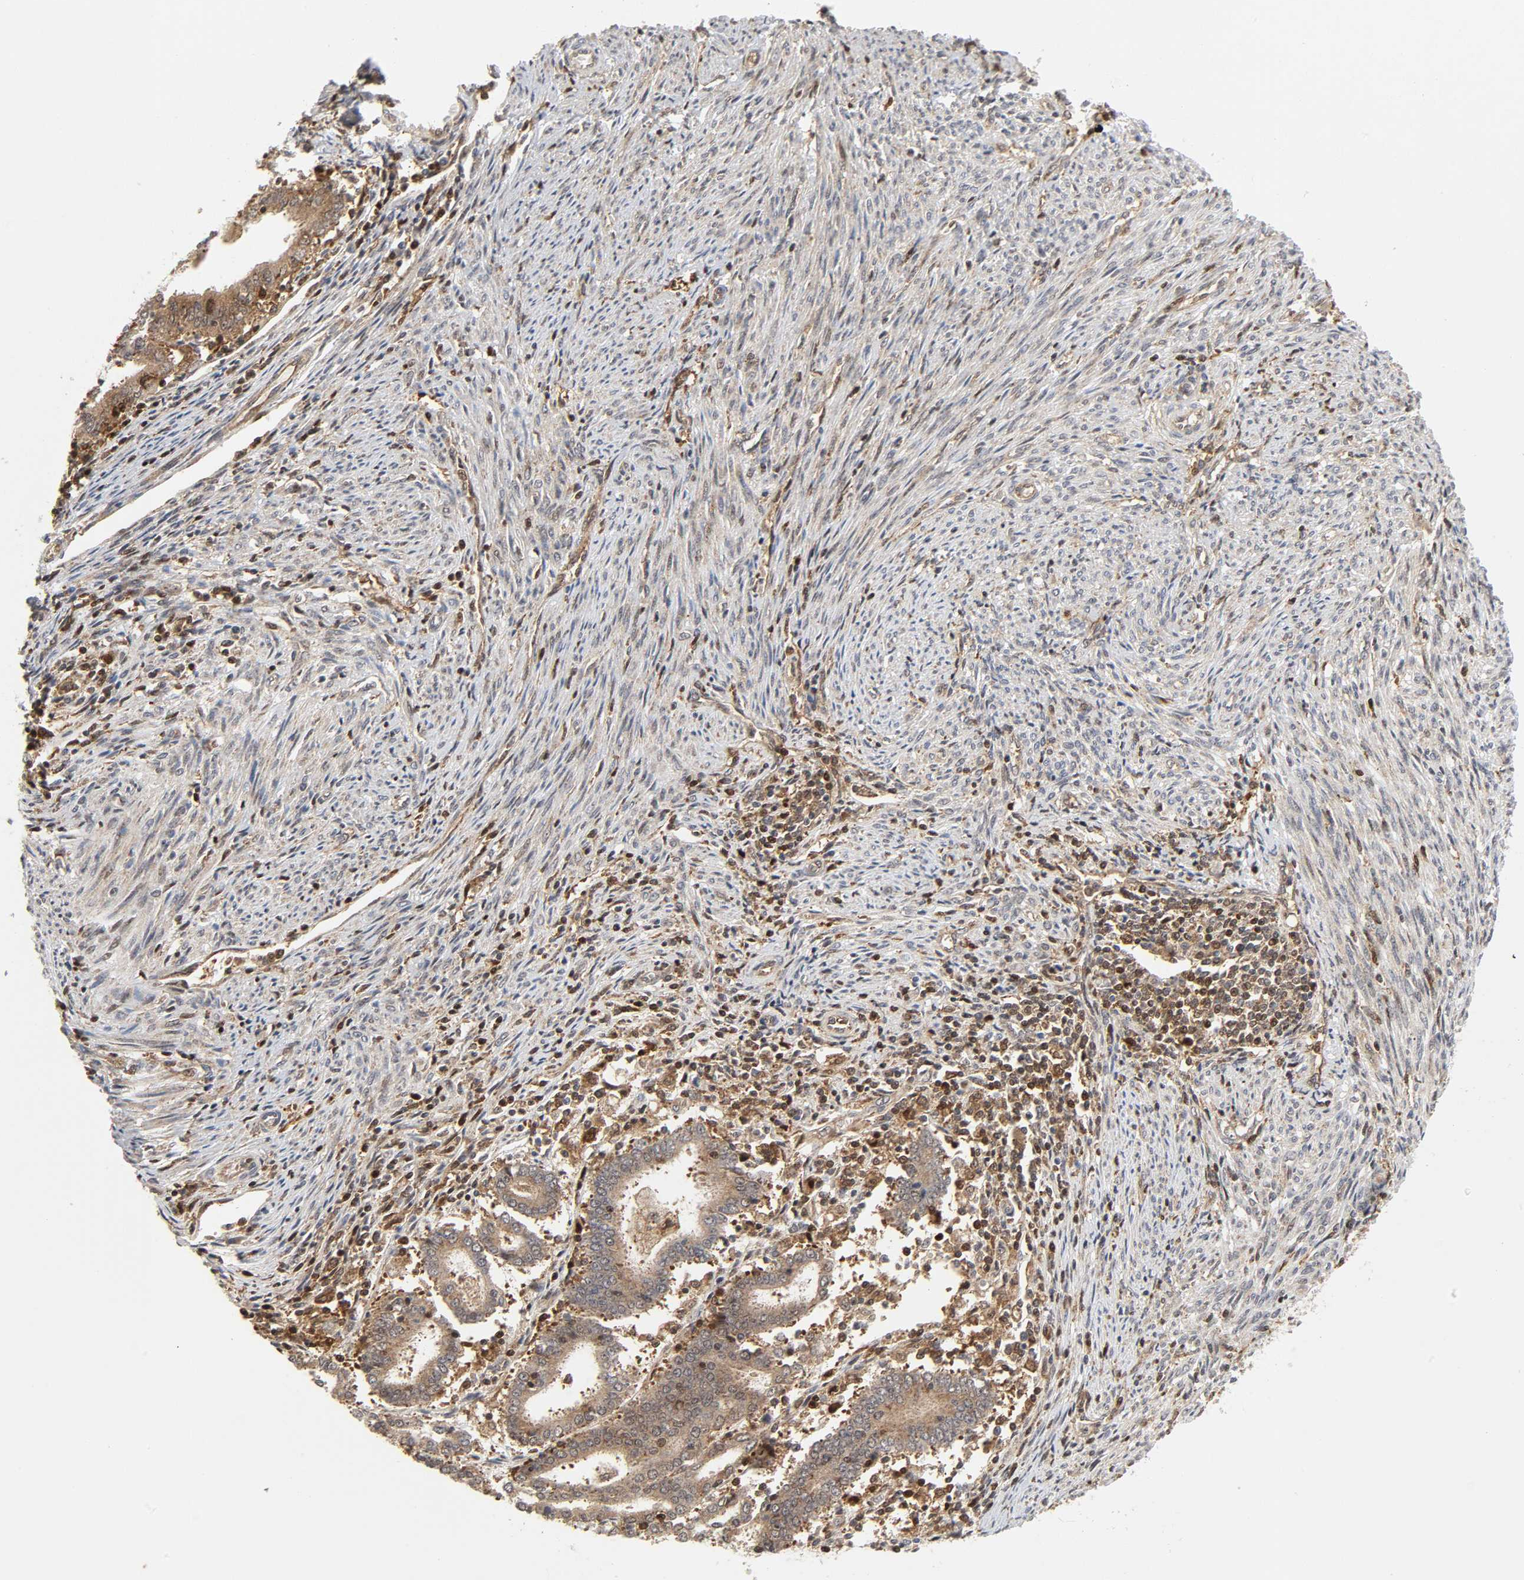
{"staining": {"intensity": "moderate", "quantity": ">75%", "location": "cytoplasmic/membranous"}, "tissue": "endometrial cancer", "cell_type": "Tumor cells", "image_type": "cancer", "snomed": [{"axis": "morphology", "description": "Adenocarcinoma, NOS"}, {"axis": "topography", "description": "Uterus"}], "caption": "High-magnification brightfield microscopy of endometrial cancer stained with DAB (brown) and counterstained with hematoxylin (blue). tumor cells exhibit moderate cytoplasmic/membranous staining is seen in approximately>75% of cells.", "gene": "MAPK1", "patient": {"sex": "female", "age": 83}}